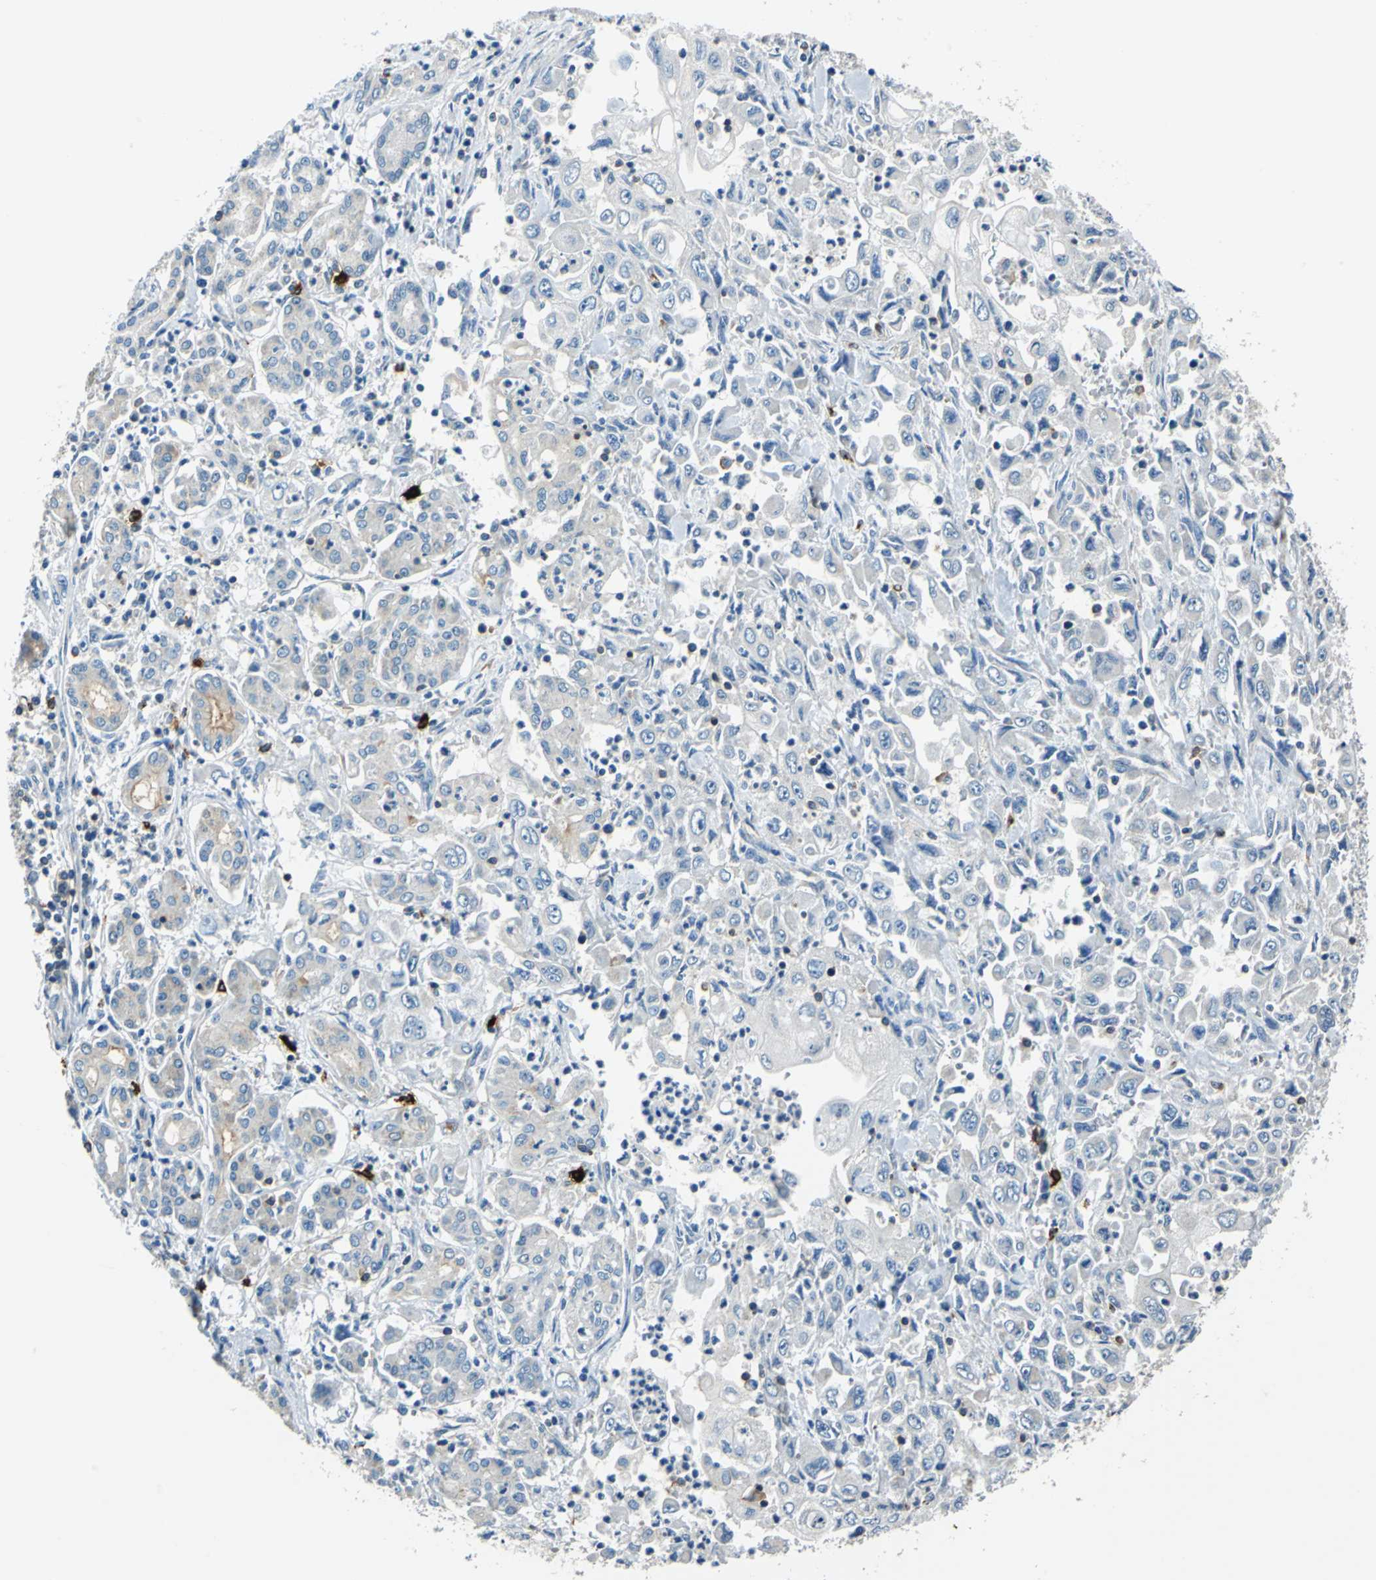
{"staining": {"intensity": "negative", "quantity": "none", "location": "none"}, "tissue": "pancreatic cancer", "cell_type": "Tumor cells", "image_type": "cancer", "snomed": [{"axis": "morphology", "description": "Adenocarcinoma, NOS"}, {"axis": "topography", "description": "Pancreas"}], "caption": "Immunohistochemical staining of human adenocarcinoma (pancreatic) exhibits no significant staining in tumor cells.", "gene": "CPA3", "patient": {"sex": "male", "age": 70}}